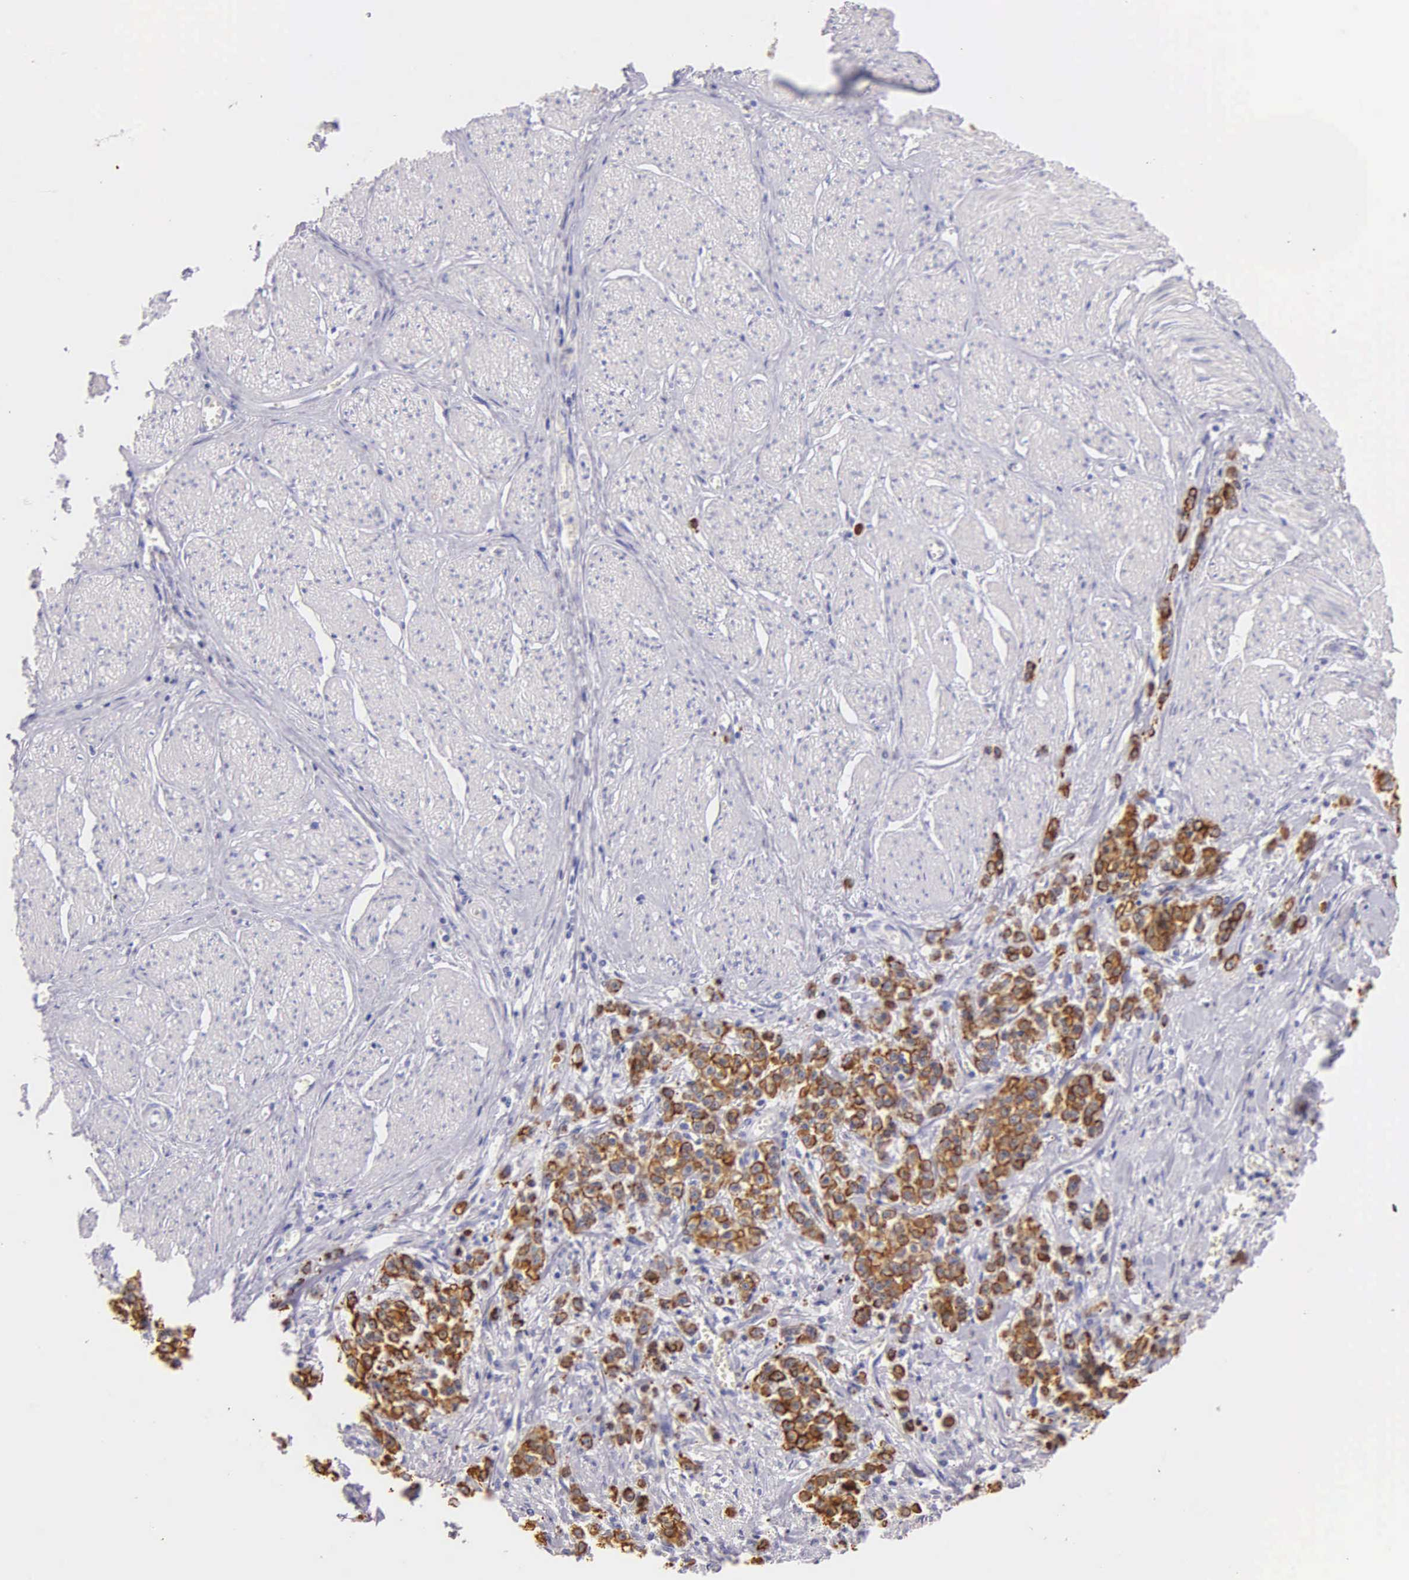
{"staining": {"intensity": "strong", "quantity": ">75%", "location": "cytoplasmic/membranous"}, "tissue": "stomach cancer", "cell_type": "Tumor cells", "image_type": "cancer", "snomed": [{"axis": "morphology", "description": "Adenocarcinoma, NOS"}, {"axis": "topography", "description": "Stomach"}], "caption": "Immunohistochemical staining of human stomach adenocarcinoma demonstrates high levels of strong cytoplasmic/membranous staining in about >75% of tumor cells. The staining was performed using DAB, with brown indicating positive protein expression. Nuclei are stained blue with hematoxylin.", "gene": "KRT17", "patient": {"sex": "male", "age": 72}}